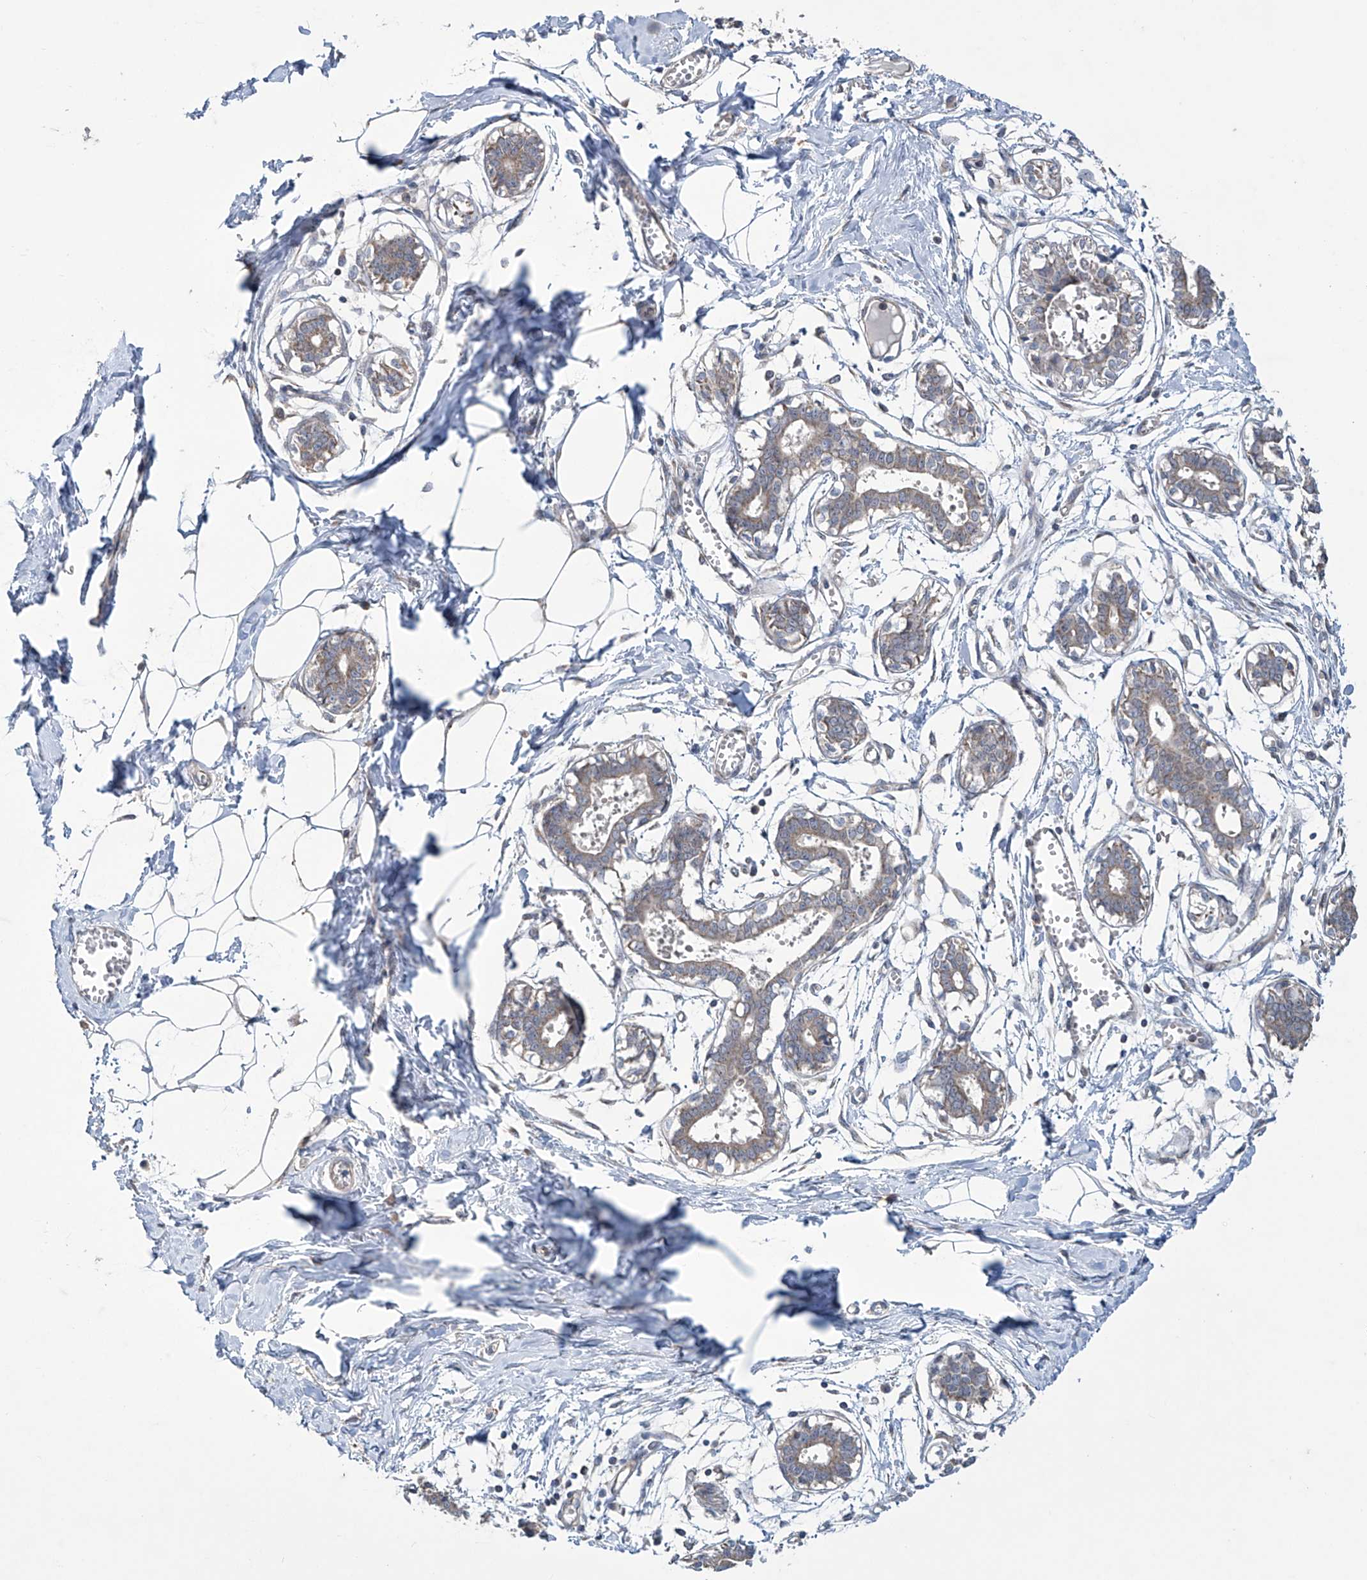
{"staining": {"intensity": "negative", "quantity": "none", "location": "none"}, "tissue": "breast", "cell_type": "Adipocytes", "image_type": "normal", "snomed": [{"axis": "morphology", "description": "Normal tissue, NOS"}, {"axis": "topography", "description": "Breast"}], "caption": "The photomicrograph displays no significant positivity in adipocytes of breast.", "gene": "TRIM60", "patient": {"sex": "female", "age": 27}}